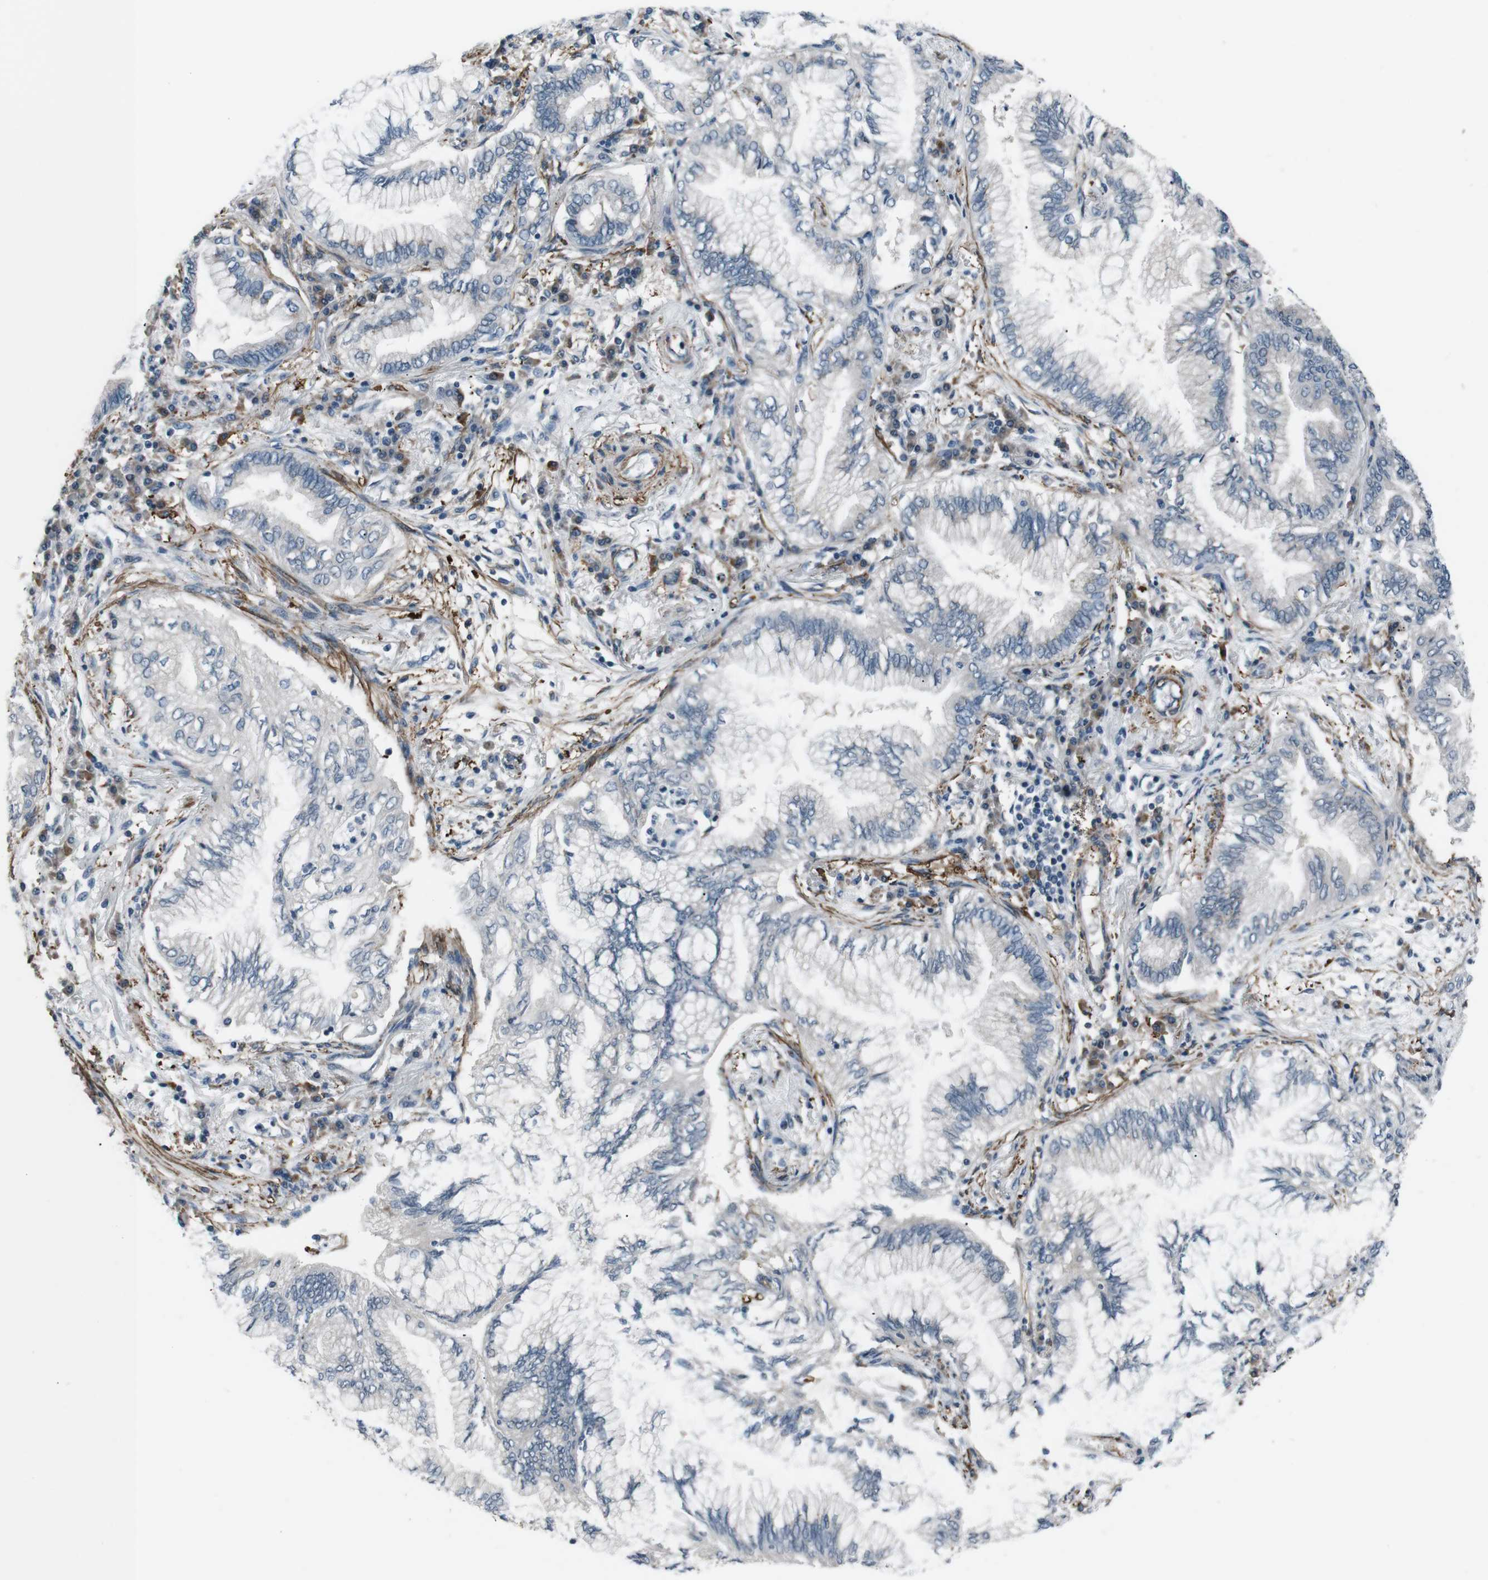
{"staining": {"intensity": "negative", "quantity": "none", "location": "none"}, "tissue": "lung cancer", "cell_type": "Tumor cells", "image_type": "cancer", "snomed": [{"axis": "morphology", "description": "Normal tissue, NOS"}, {"axis": "morphology", "description": "Adenocarcinoma, NOS"}, {"axis": "topography", "description": "Bronchus"}, {"axis": "topography", "description": "Lung"}], "caption": "Protein analysis of lung cancer reveals no significant expression in tumor cells.", "gene": "PDLIM5", "patient": {"sex": "female", "age": 70}}